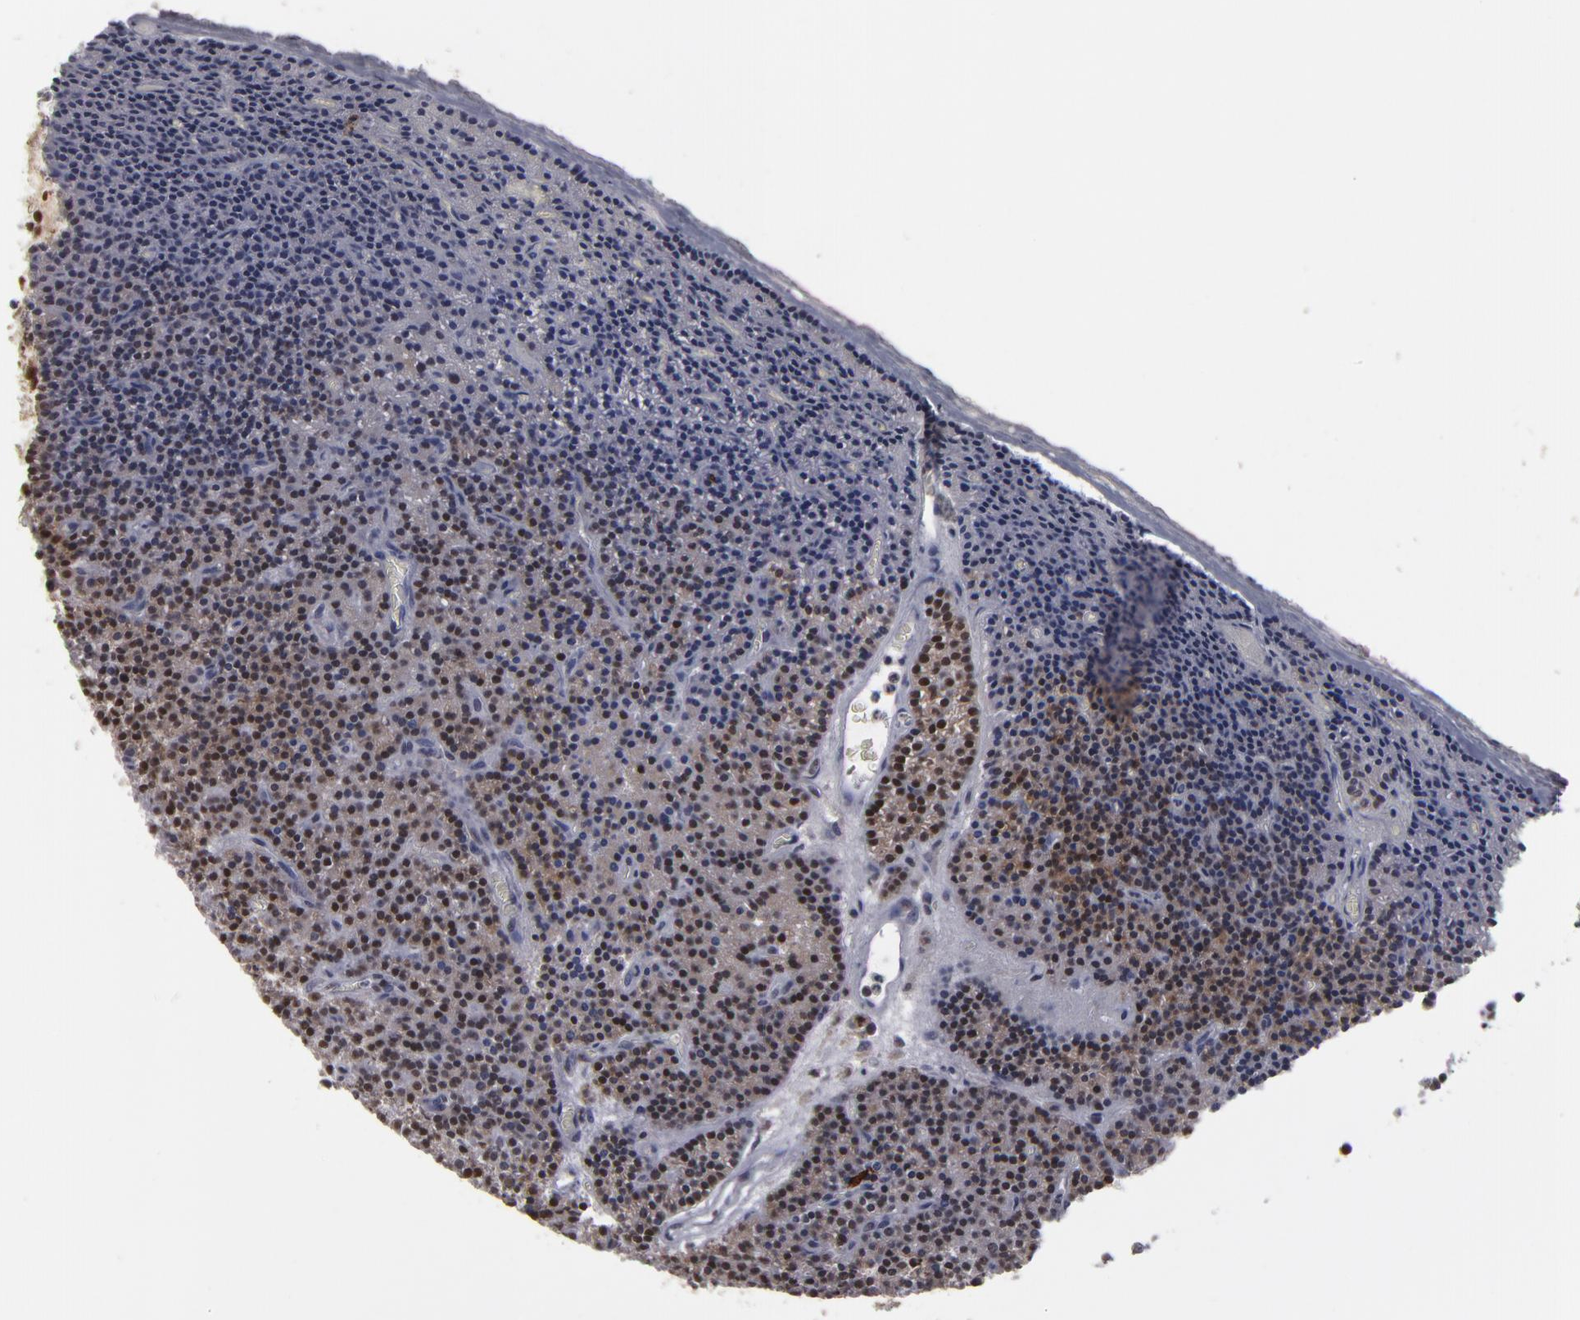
{"staining": {"intensity": "moderate", "quantity": ">75%", "location": "cytoplasmic/membranous,nuclear"}, "tissue": "parathyroid gland", "cell_type": "Glandular cells", "image_type": "normal", "snomed": [{"axis": "morphology", "description": "Normal tissue, NOS"}, {"axis": "topography", "description": "Parathyroid gland"}], "caption": "Unremarkable parathyroid gland was stained to show a protein in brown. There is medium levels of moderate cytoplasmic/membranous,nuclear expression in approximately >75% of glandular cells.", "gene": "GSR", "patient": {"sex": "male", "age": 57}}